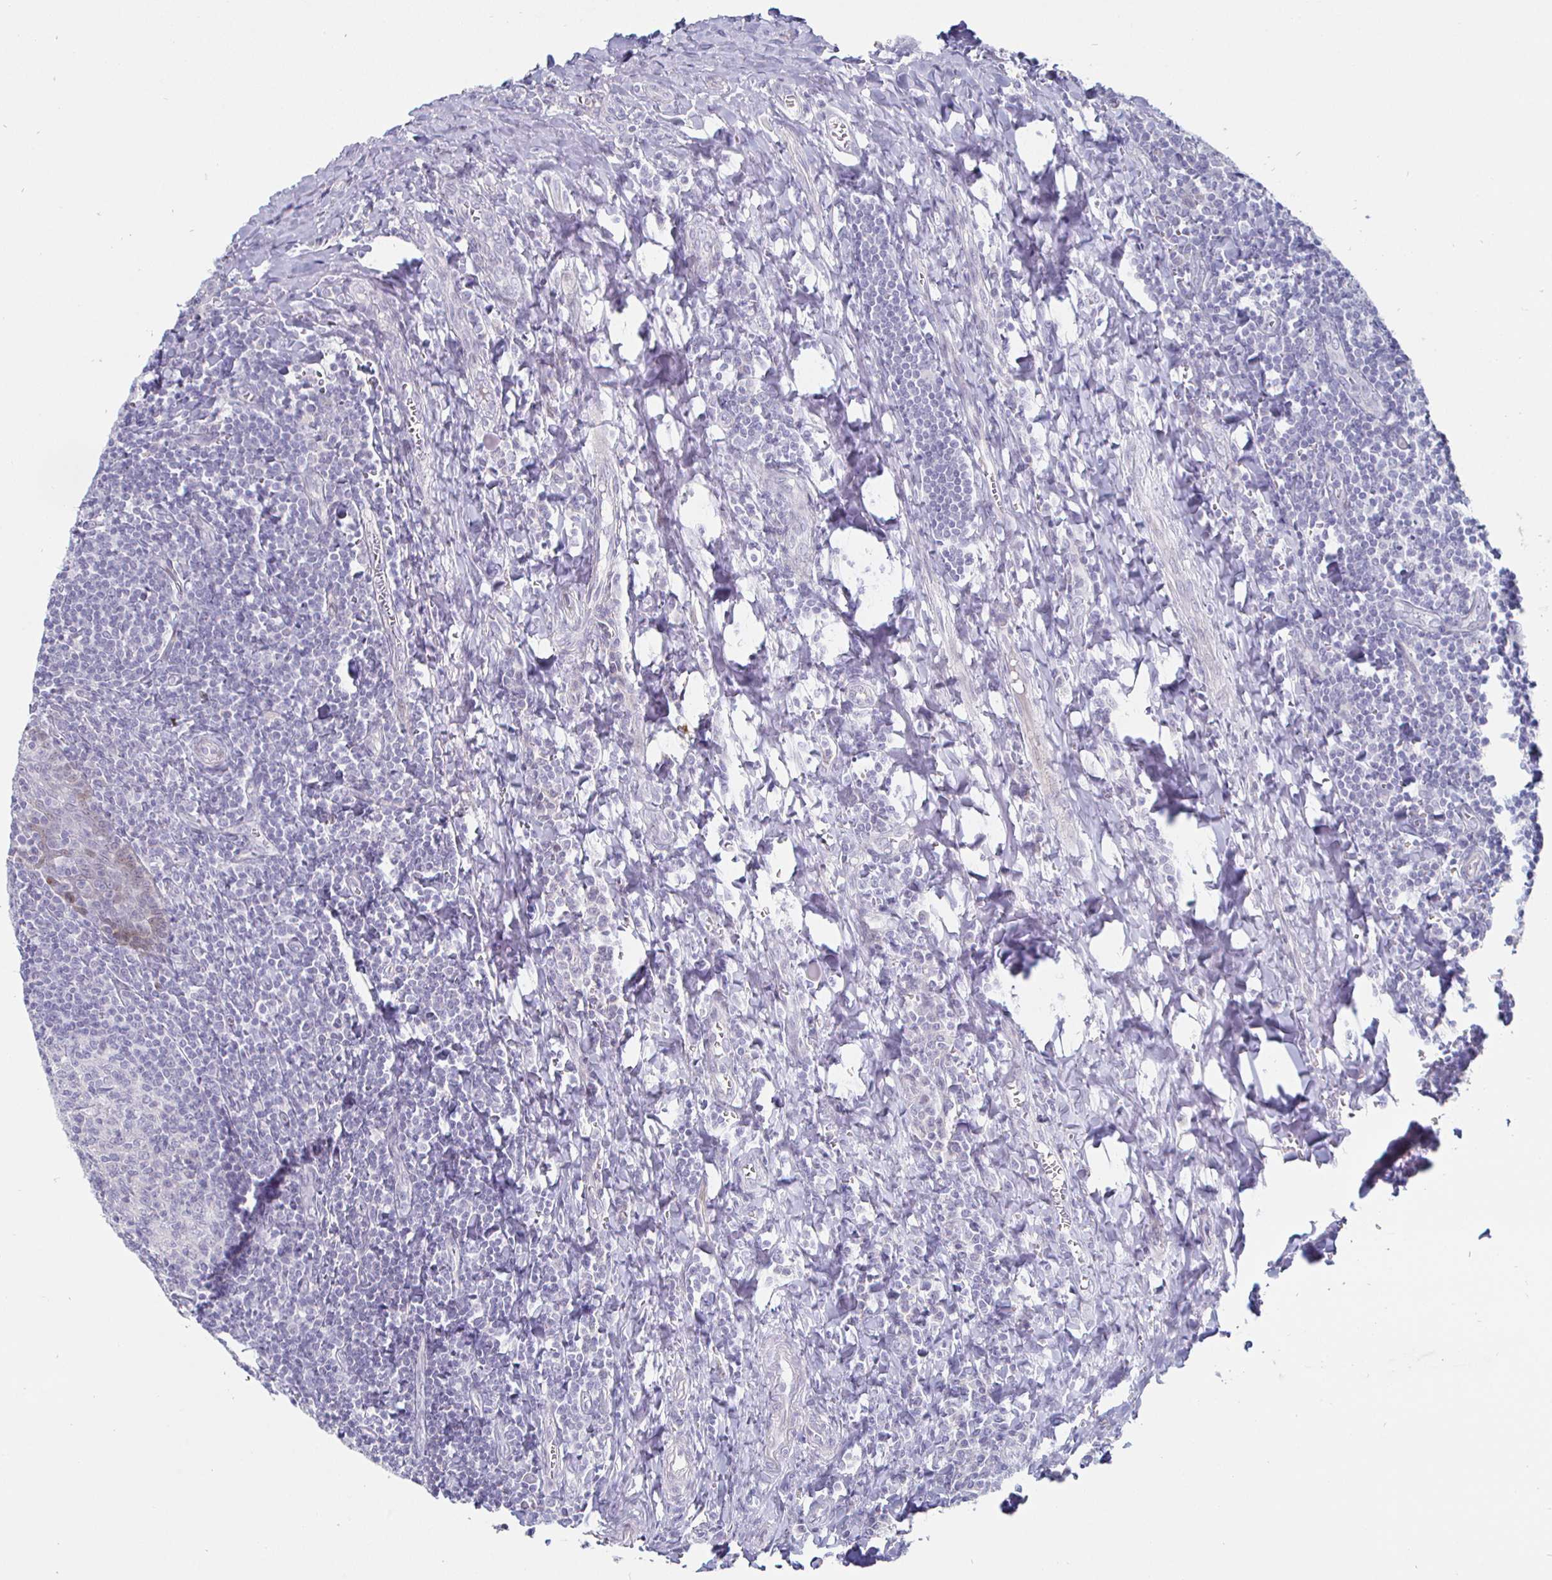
{"staining": {"intensity": "negative", "quantity": "none", "location": "none"}, "tissue": "tonsil", "cell_type": "Germinal center cells", "image_type": "normal", "snomed": [{"axis": "morphology", "description": "Normal tissue, NOS"}, {"axis": "morphology", "description": "Inflammation, NOS"}, {"axis": "topography", "description": "Tonsil"}], "caption": "Tonsil stained for a protein using immunohistochemistry reveals no positivity germinal center cells.", "gene": "DMRTB1", "patient": {"sex": "female", "age": 31}}